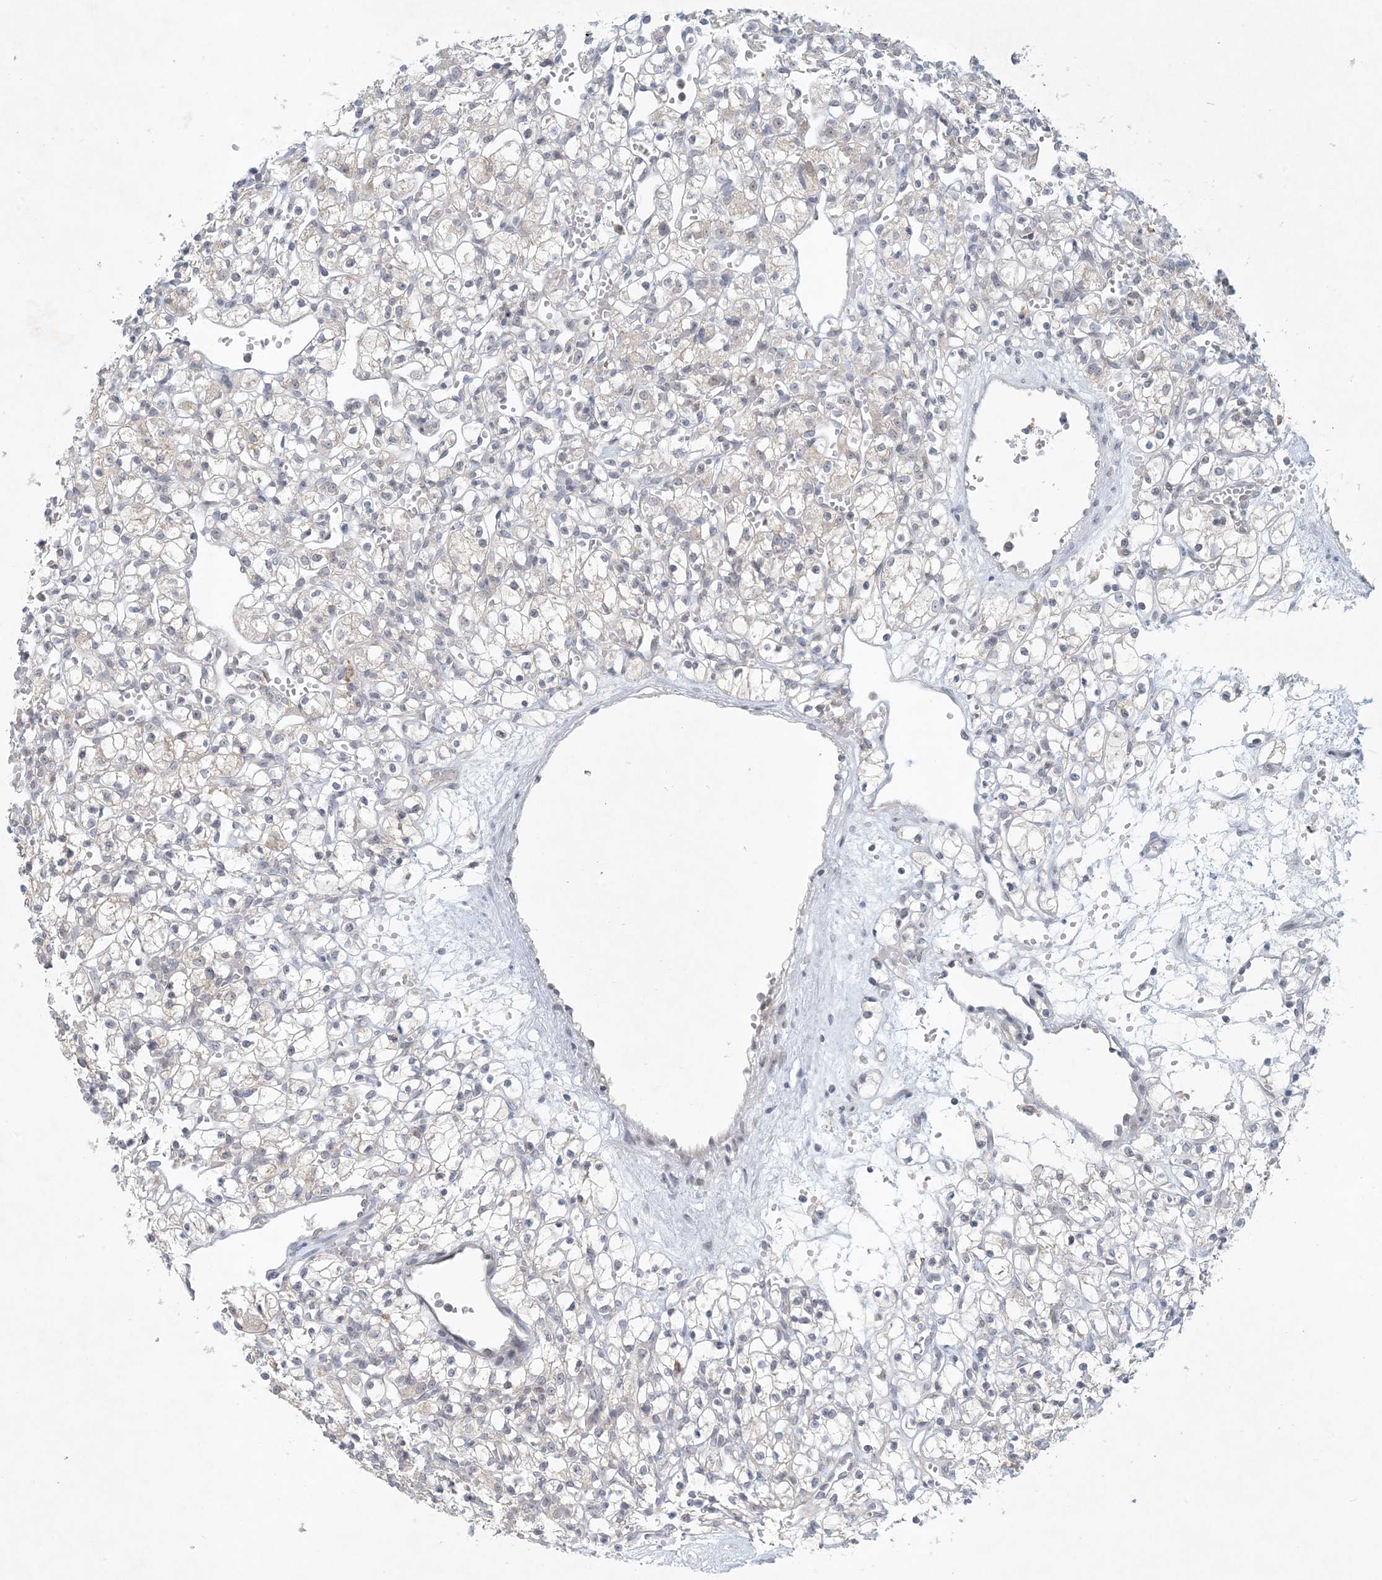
{"staining": {"intensity": "negative", "quantity": "none", "location": "none"}, "tissue": "renal cancer", "cell_type": "Tumor cells", "image_type": "cancer", "snomed": [{"axis": "morphology", "description": "Adenocarcinoma, NOS"}, {"axis": "topography", "description": "Kidney"}], "caption": "Immunohistochemical staining of renal cancer demonstrates no significant expression in tumor cells.", "gene": "OBI1", "patient": {"sex": "female", "age": 59}}